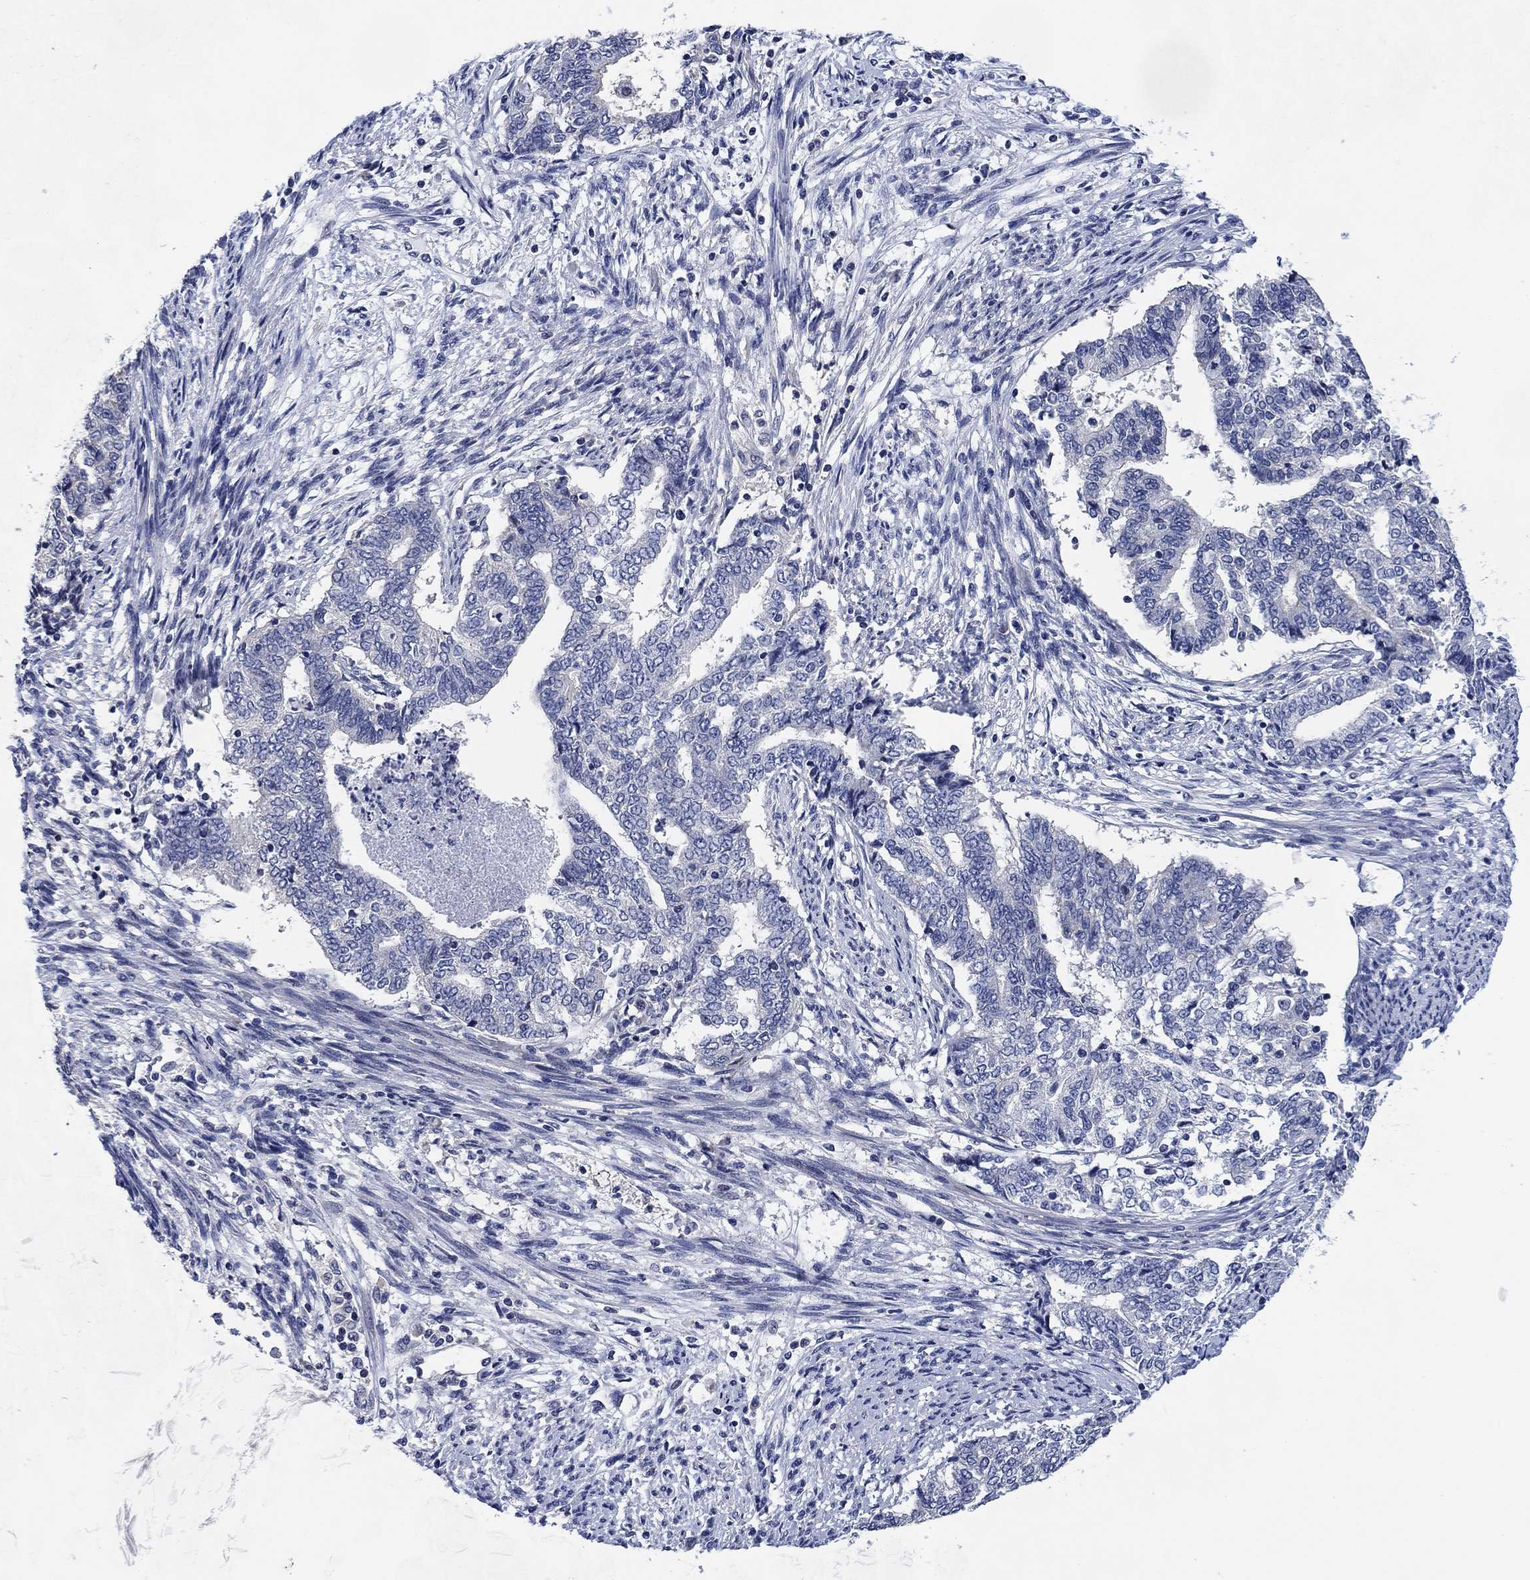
{"staining": {"intensity": "negative", "quantity": "none", "location": "none"}, "tissue": "endometrial cancer", "cell_type": "Tumor cells", "image_type": "cancer", "snomed": [{"axis": "morphology", "description": "Adenocarcinoma, NOS"}, {"axis": "topography", "description": "Endometrium"}], "caption": "The image exhibits no staining of tumor cells in endometrial cancer. (Stains: DAB (3,3'-diaminobenzidine) immunohistochemistry with hematoxylin counter stain, Microscopy: brightfield microscopy at high magnification).", "gene": "DAZL", "patient": {"sex": "female", "age": 65}}